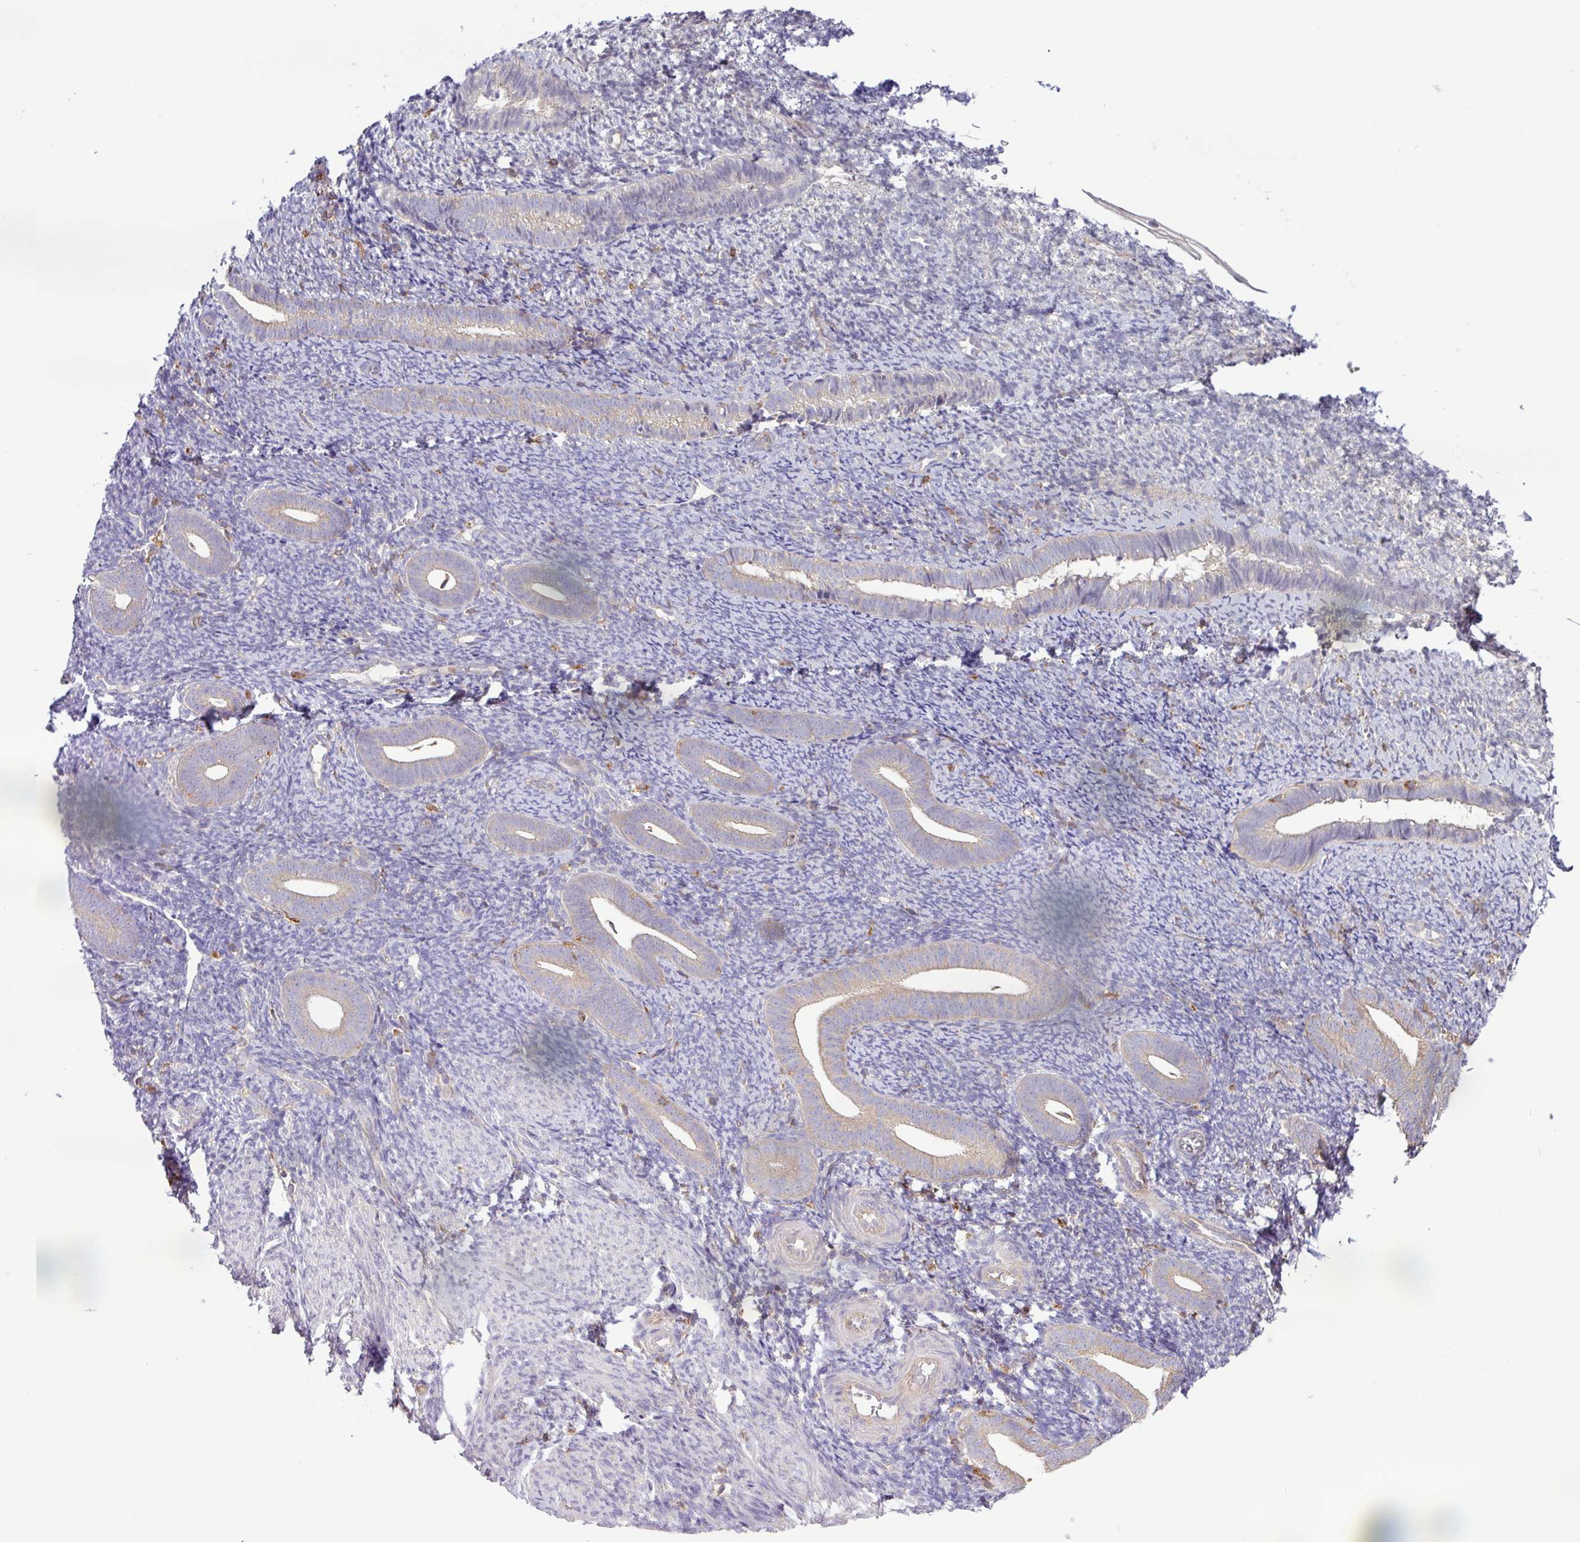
{"staining": {"intensity": "negative", "quantity": "none", "location": "none"}, "tissue": "endometrium", "cell_type": "Cells in endometrial stroma", "image_type": "normal", "snomed": [{"axis": "morphology", "description": "Normal tissue, NOS"}, {"axis": "topography", "description": "Endometrium"}], "caption": "Cells in endometrial stroma show no significant protein expression in normal endometrium. Brightfield microscopy of IHC stained with DAB (brown) and hematoxylin (blue), captured at high magnification.", "gene": "ACTR3B", "patient": {"sex": "female", "age": 39}}